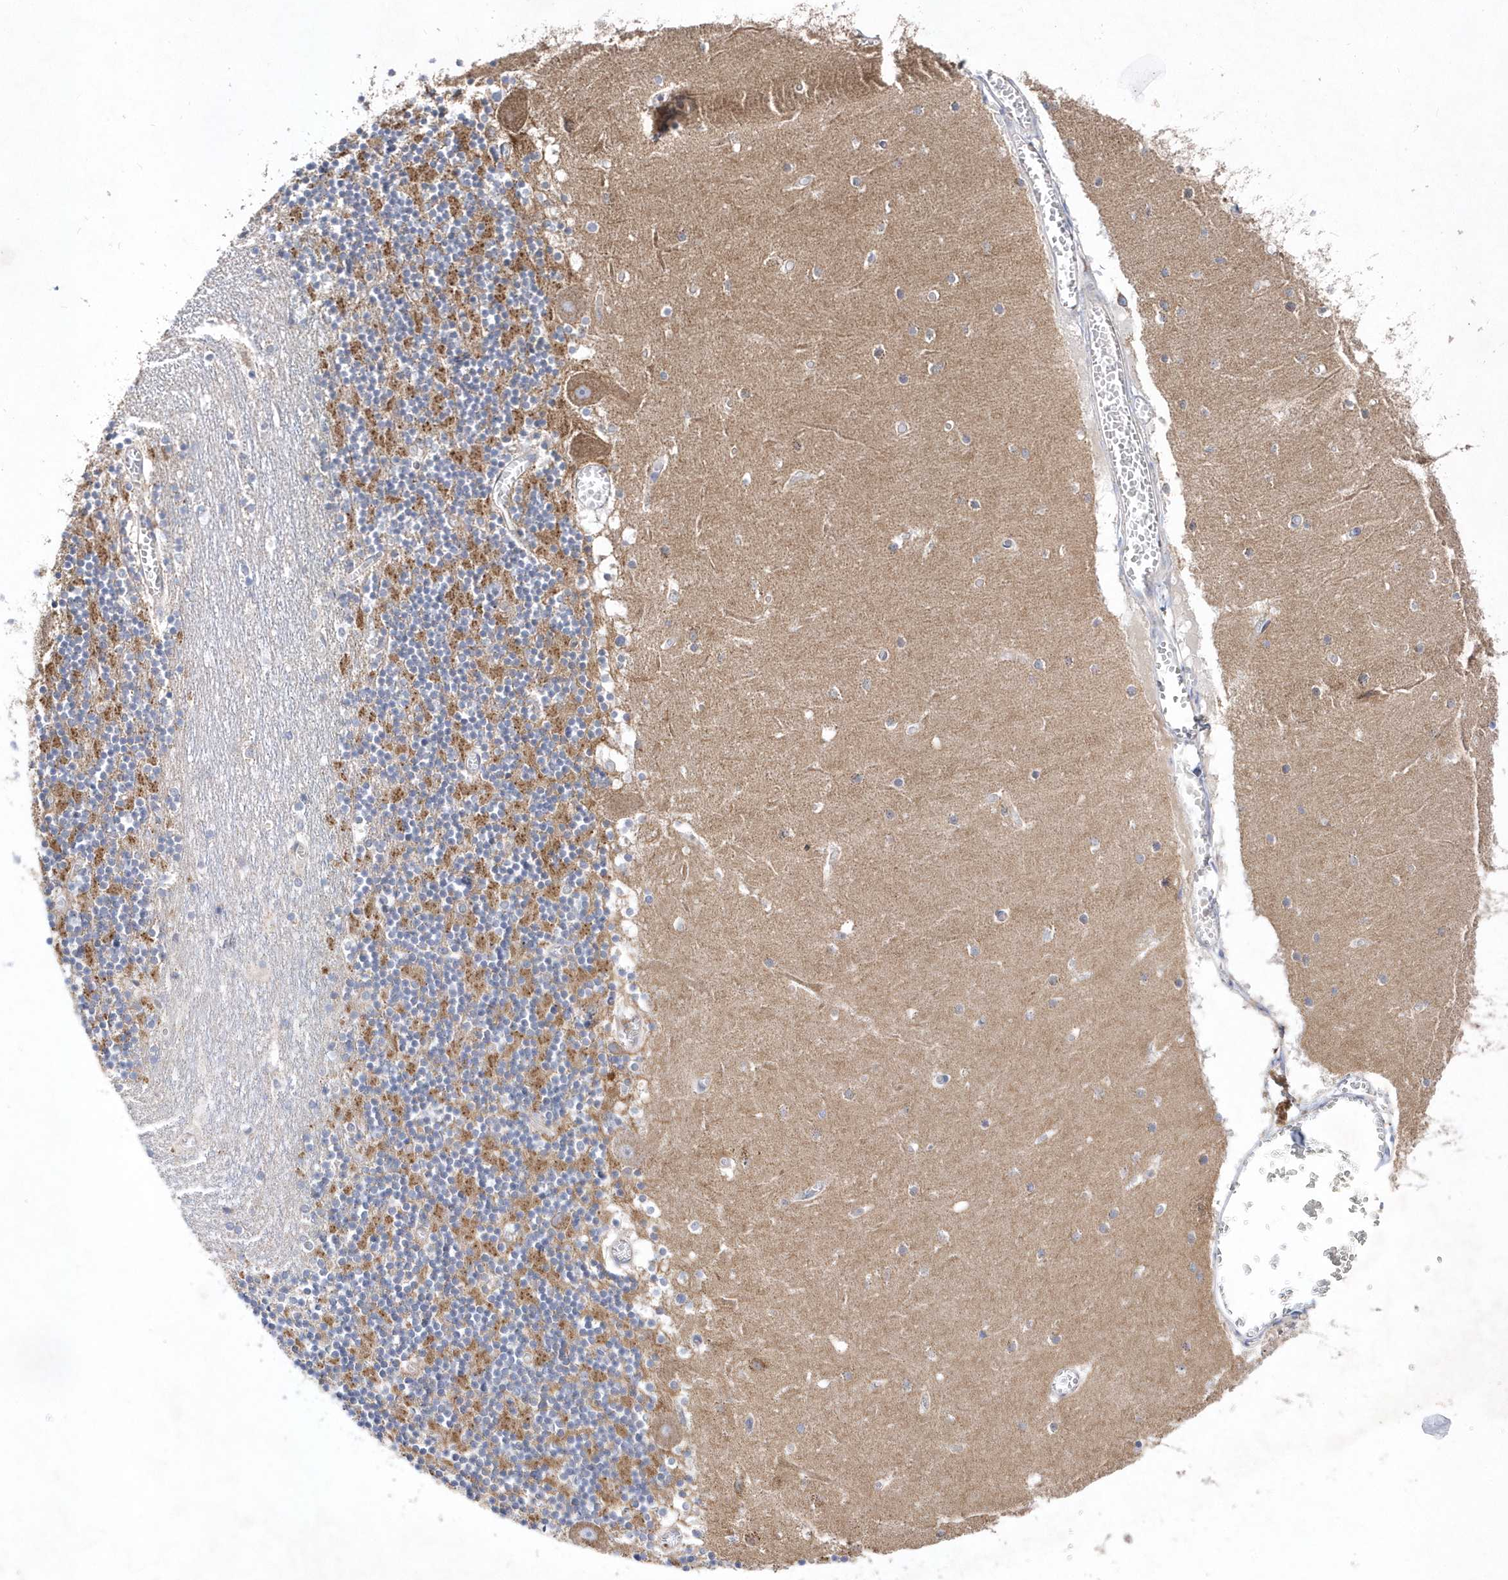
{"staining": {"intensity": "strong", "quantity": "25%-75%", "location": "cytoplasmic/membranous"}, "tissue": "cerebellum", "cell_type": "Cells in granular layer", "image_type": "normal", "snomed": [{"axis": "morphology", "description": "Normal tissue, NOS"}, {"axis": "topography", "description": "Cerebellum"}], "caption": "This micrograph reveals immunohistochemistry (IHC) staining of normal cerebellum, with high strong cytoplasmic/membranous staining in about 25%-75% of cells in granular layer.", "gene": "JKAMP", "patient": {"sex": "female", "age": 28}}